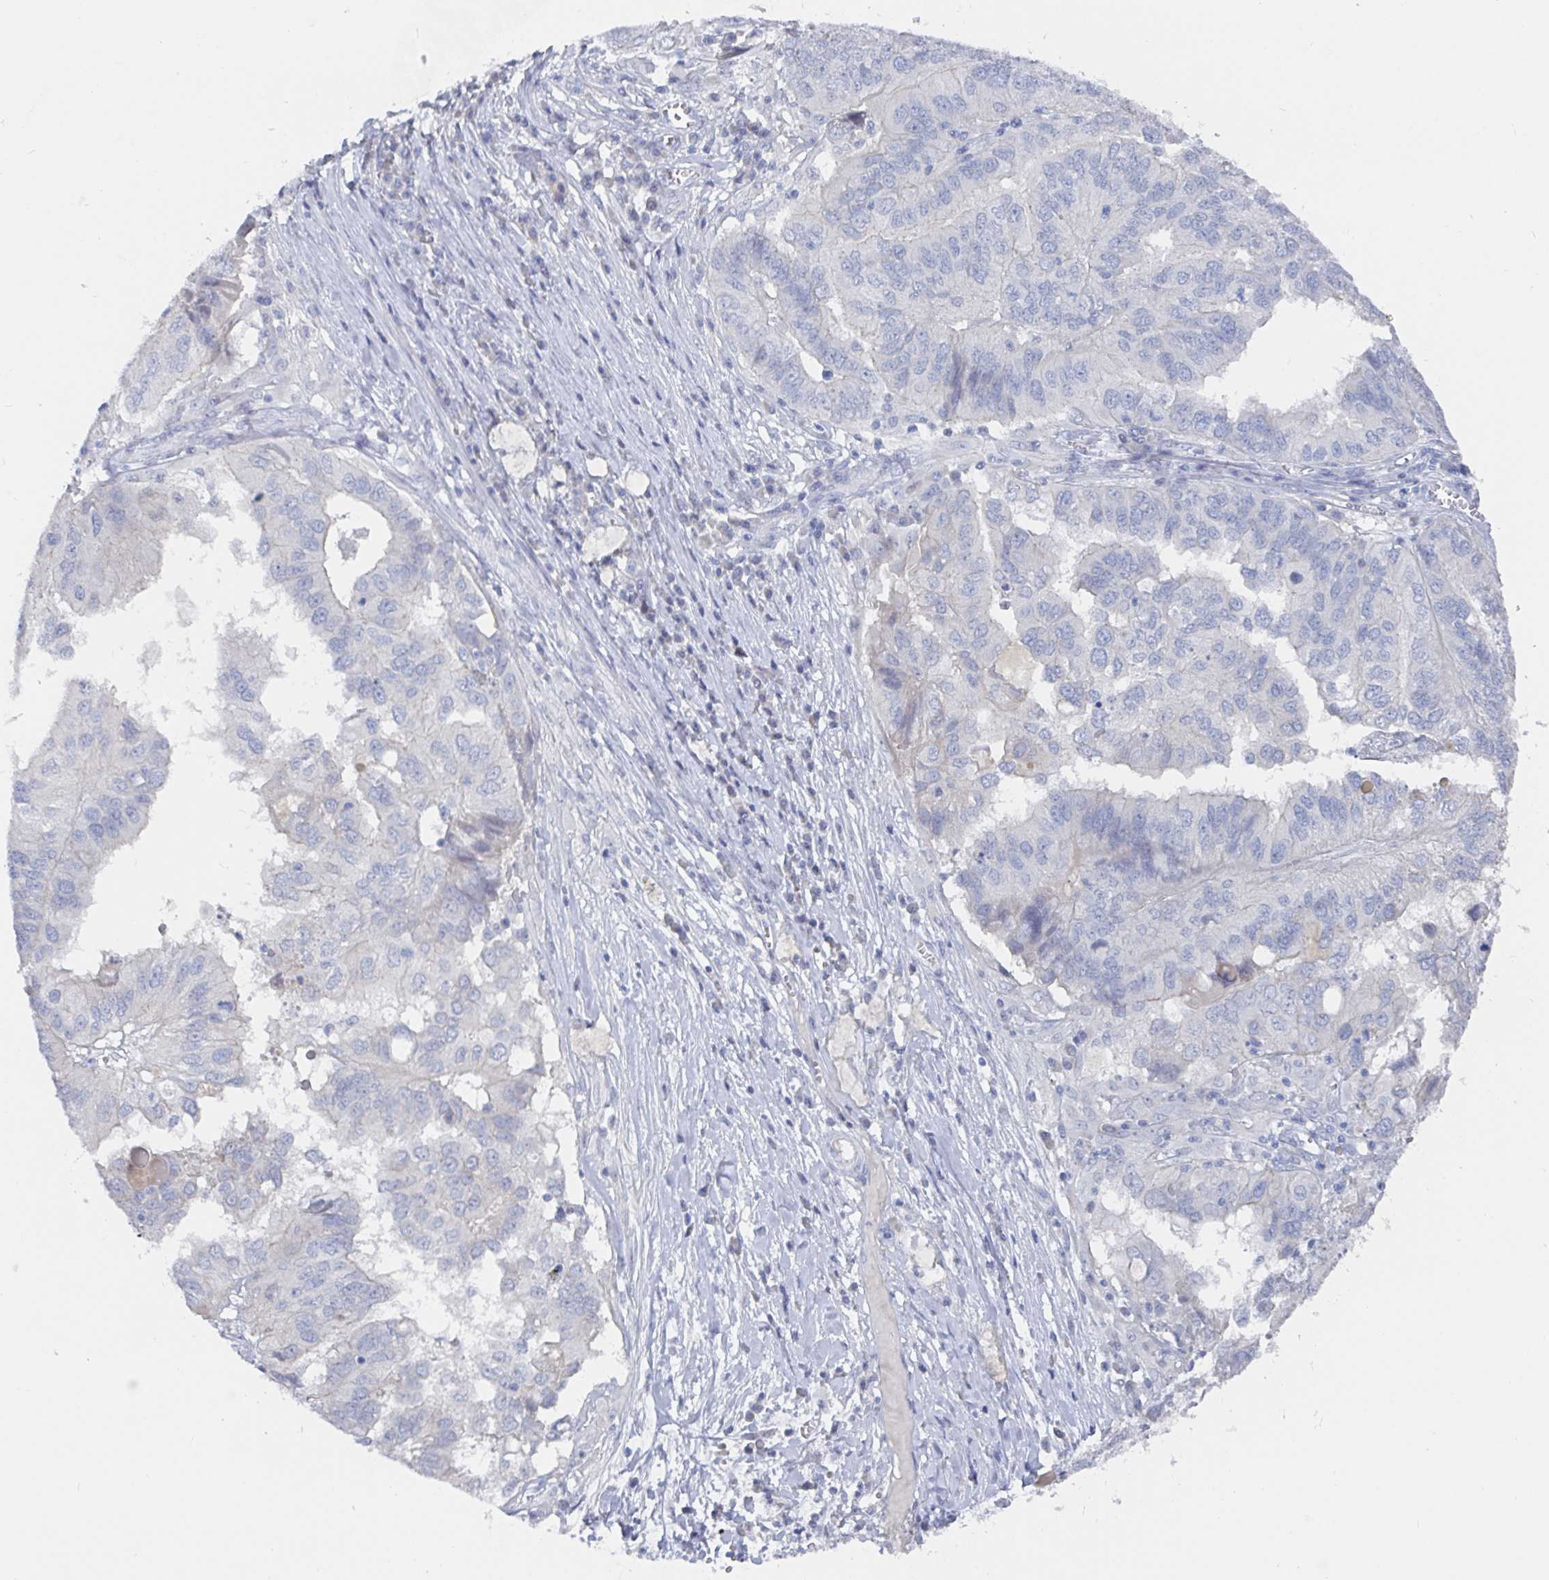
{"staining": {"intensity": "negative", "quantity": "none", "location": "none"}, "tissue": "ovarian cancer", "cell_type": "Tumor cells", "image_type": "cancer", "snomed": [{"axis": "morphology", "description": "Cystadenocarcinoma, serous, NOS"}, {"axis": "topography", "description": "Ovary"}], "caption": "High power microscopy micrograph of an immunohistochemistry histopathology image of ovarian serous cystadenocarcinoma, revealing no significant expression in tumor cells.", "gene": "ZNF430", "patient": {"sex": "female", "age": 79}}